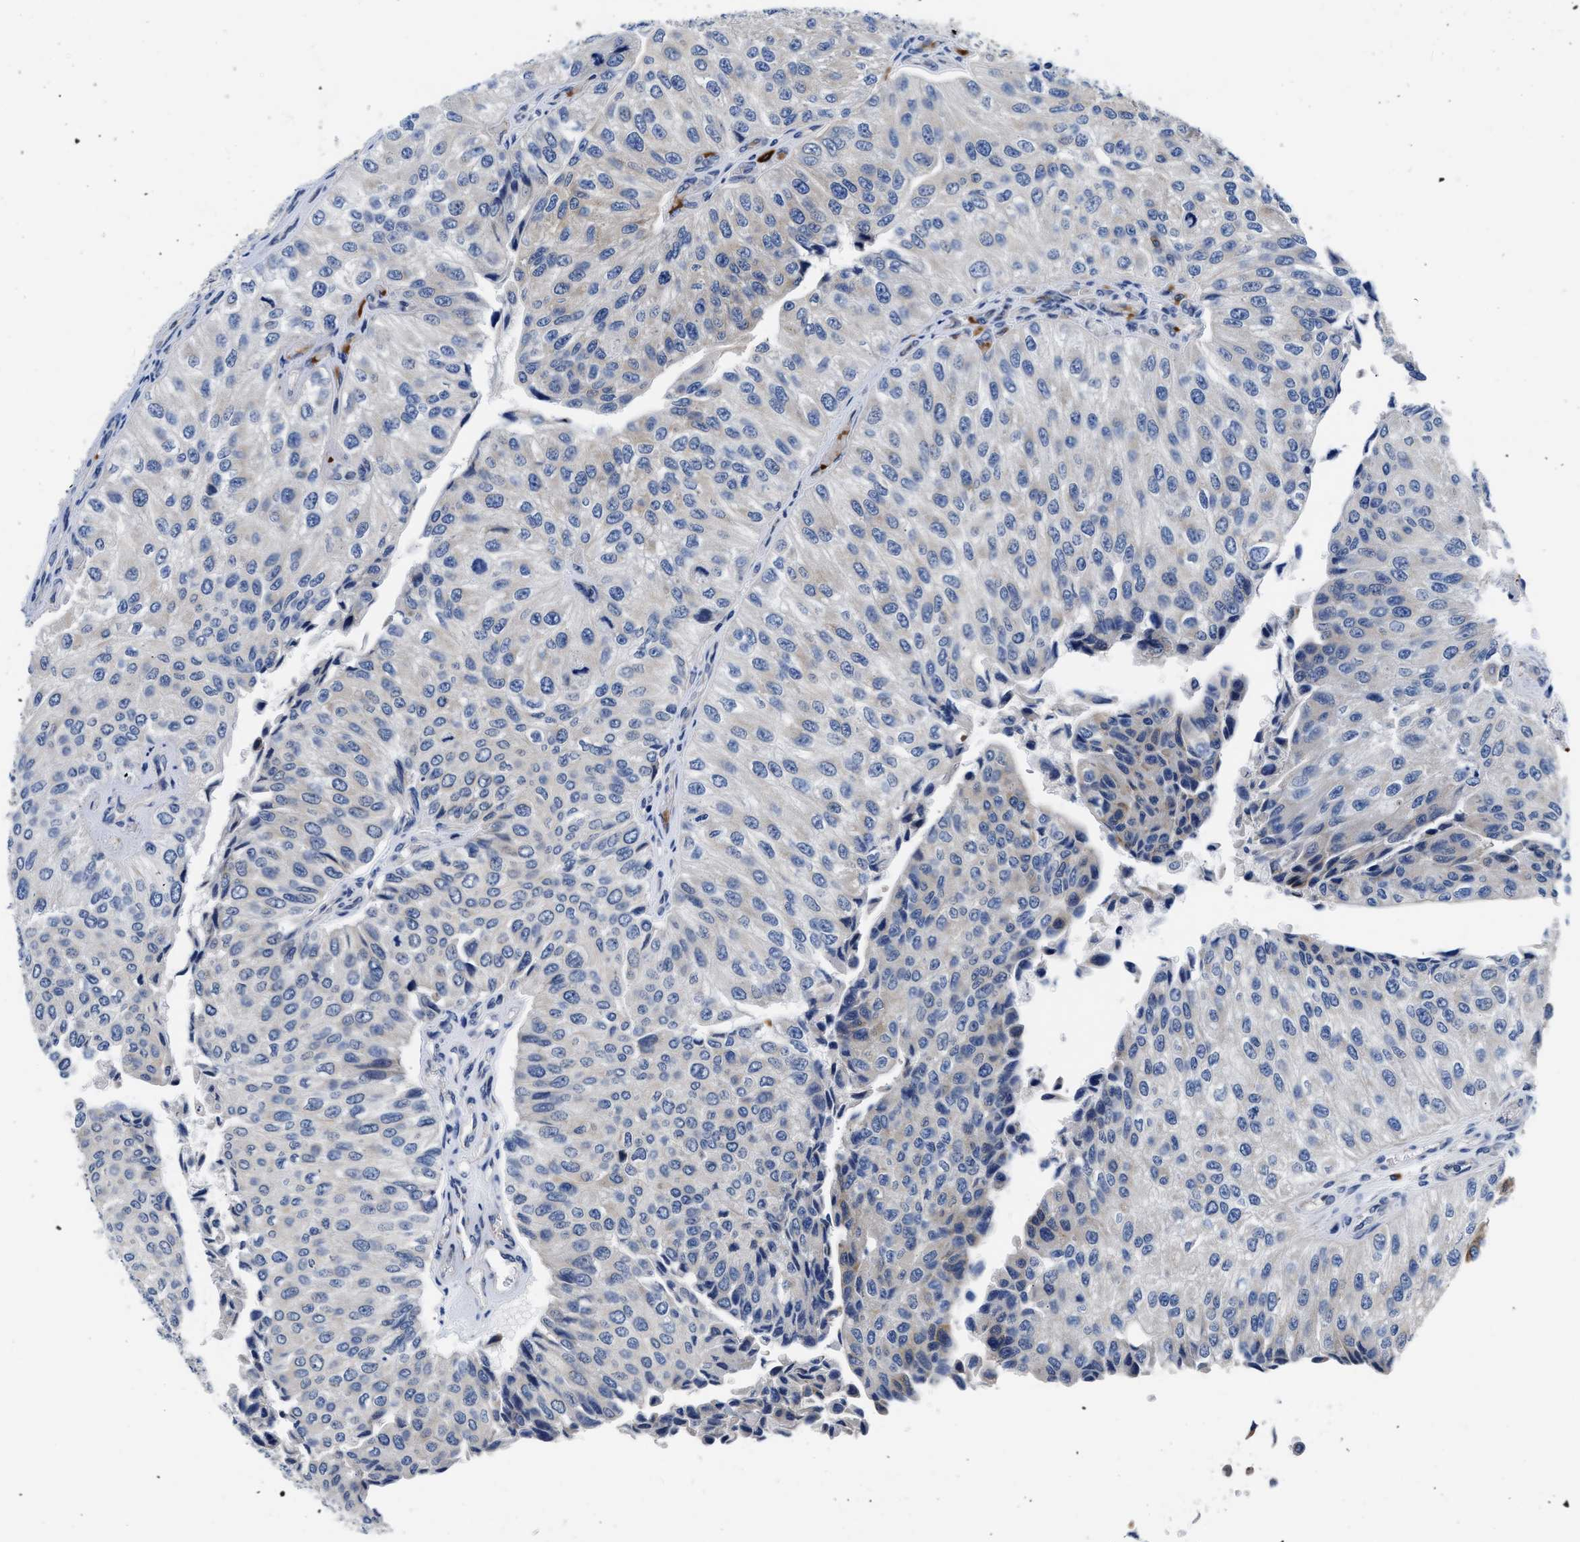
{"staining": {"intensity": "negative", "quantity": "none", "location": "none"}, "tissue": "urothelial cancer", "cell_type": "Tumor cells", "image_type": "cancer", "snomed": [{"axis": "morphology", "description": "Urothelial carcinoma, High grade"}, {"axis": "topography", "description": "Kidney"}, {"axis": "topography", "description": "Urinary bladder"}], "caption": "Tumor cells are negative for brown protein staining in urothelial carcinoma (high-grade).", "gene": "RINT1", "patient": {"sex": "male", "age": 77}}